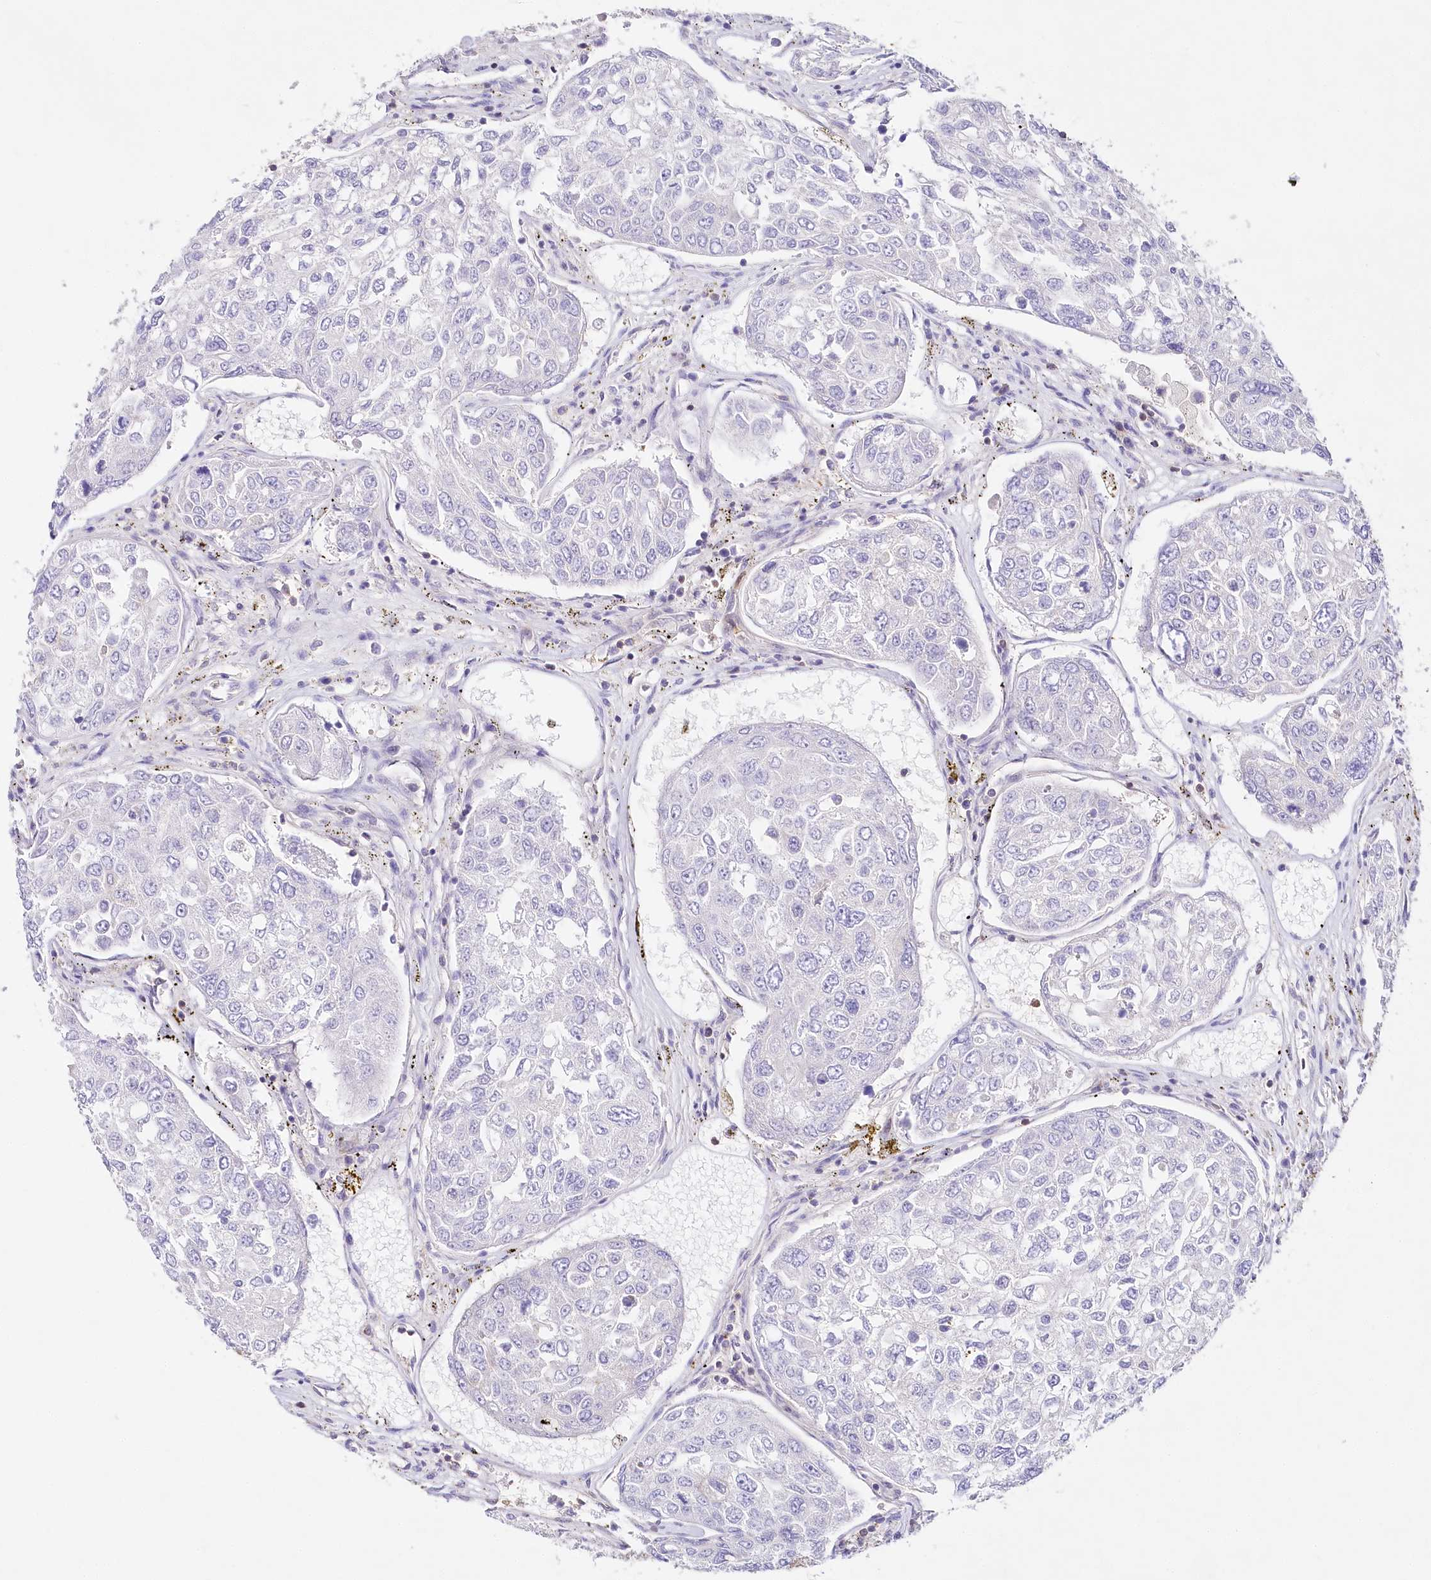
{"staining": {"intensity": "negative", "quantity": "none", "location": "none"}, "tissue": "urothelial cancer", "cell_type": "Tumor cells", "image_type": "cancer", "snomed": [{"axis": "morphology", "description": "Urothelial carcinoma, High grade"}, {"axis": "topography", "description": "Lymph node"}, {"axis": "topography", "description": "Urinary bladder"}], "caption": "Image shows no protein expression in tumor cells of urothelial cancer tissue. (Brightfield microscopy of DAB (3,3'-diaminobenzidine) immunohistochemistry (IHC) at high magnification).", "gene": "ABRAXAS2", "patient": {"sex": "male", "age": 51}}